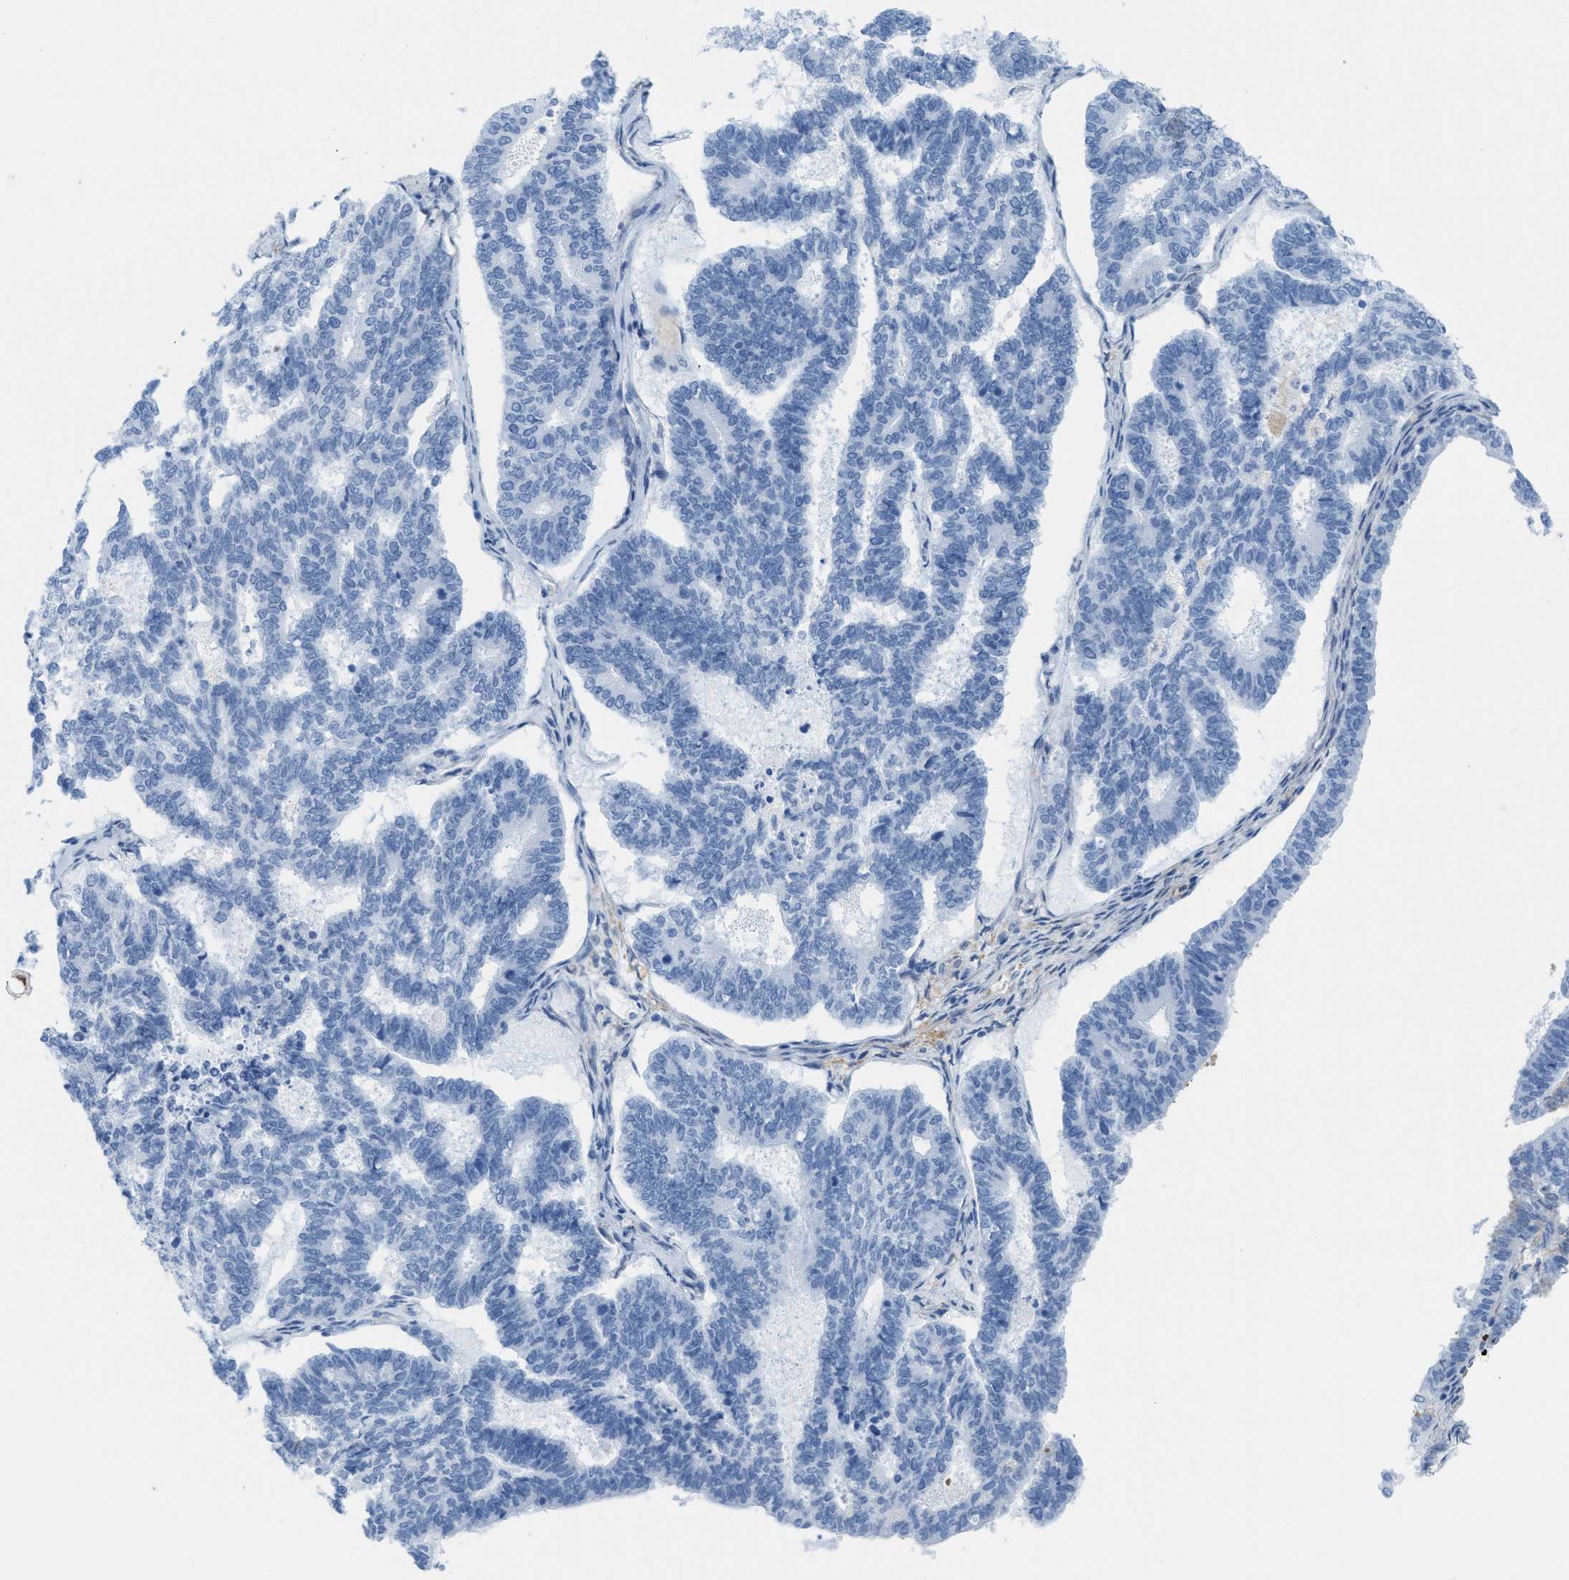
{"staining": {"intensity": "negative", "quantity": "none", "location": "none"}, "tissue": "endometrial cancer", "cell_type": "Tumor cells", "image_type": "cancer", "snomed": [{"axis": "morphology", "description": "Adenocarcinoma, NOS"}, {"axis": "topography", "description": "Endometrium"}], "caption": "Photomicrograph shows no protein positivity in tumor cells of endometrial cancer (adenocarcinoma) tissue.", "gene": "ASGR1", "patient": {"sex": "female", "age": 70}}